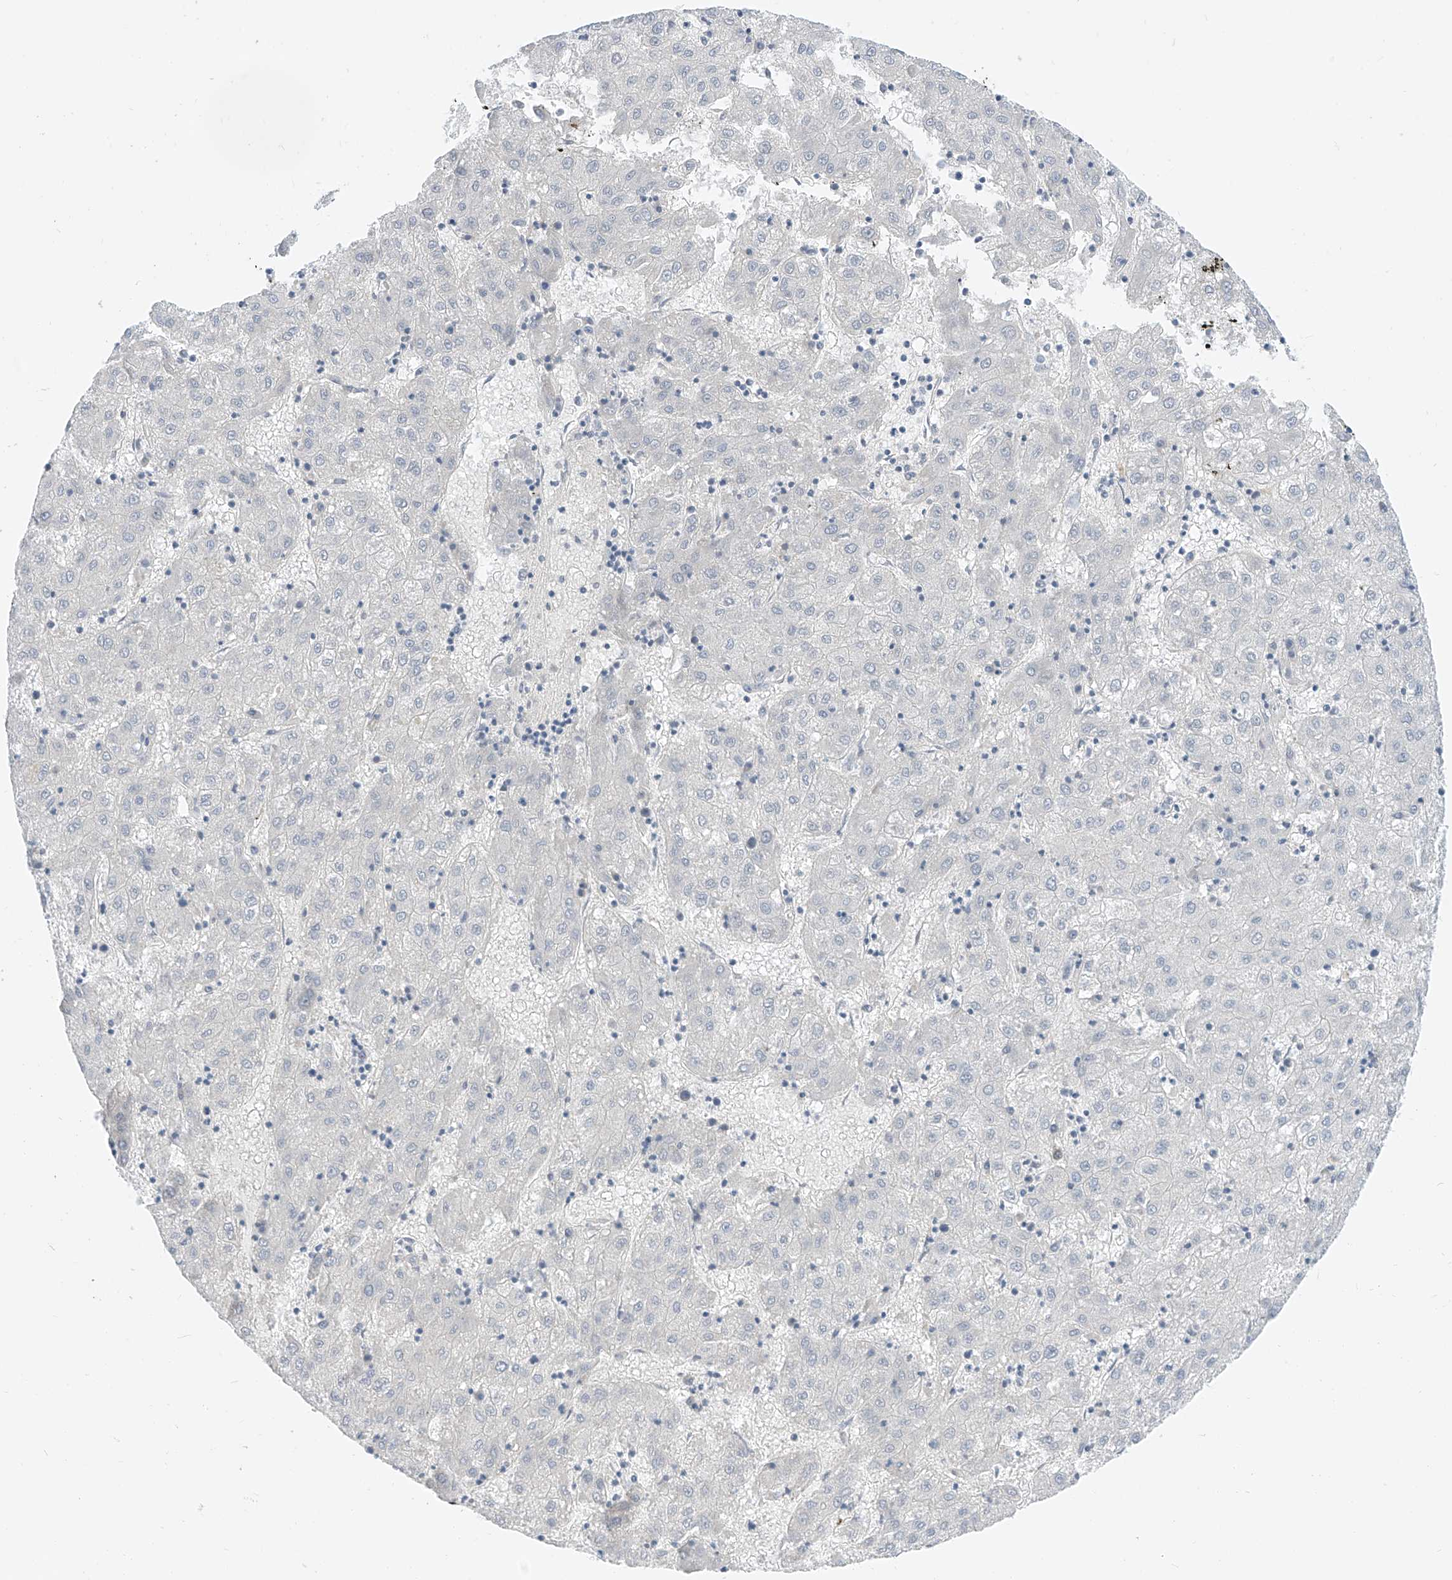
{"staining": {"intensity": "negative", "quantity": "none", "location": "none"}, "tissue": "liver cancer", "cell_type": "Tumor cells", "image_type": "cancer", "snomed": [{"axis": "morphology", "description": "Carcinoma, Hepatocellular, NOS"}, {"axis": "topography", "description": "Liver"}], "caption": "DAB immunohistochemical staining of liver cancer exhibits no significant expression in tumor cells.", "gene": "ABLIM2", "patient": {"sex": "male", "age": 72}}